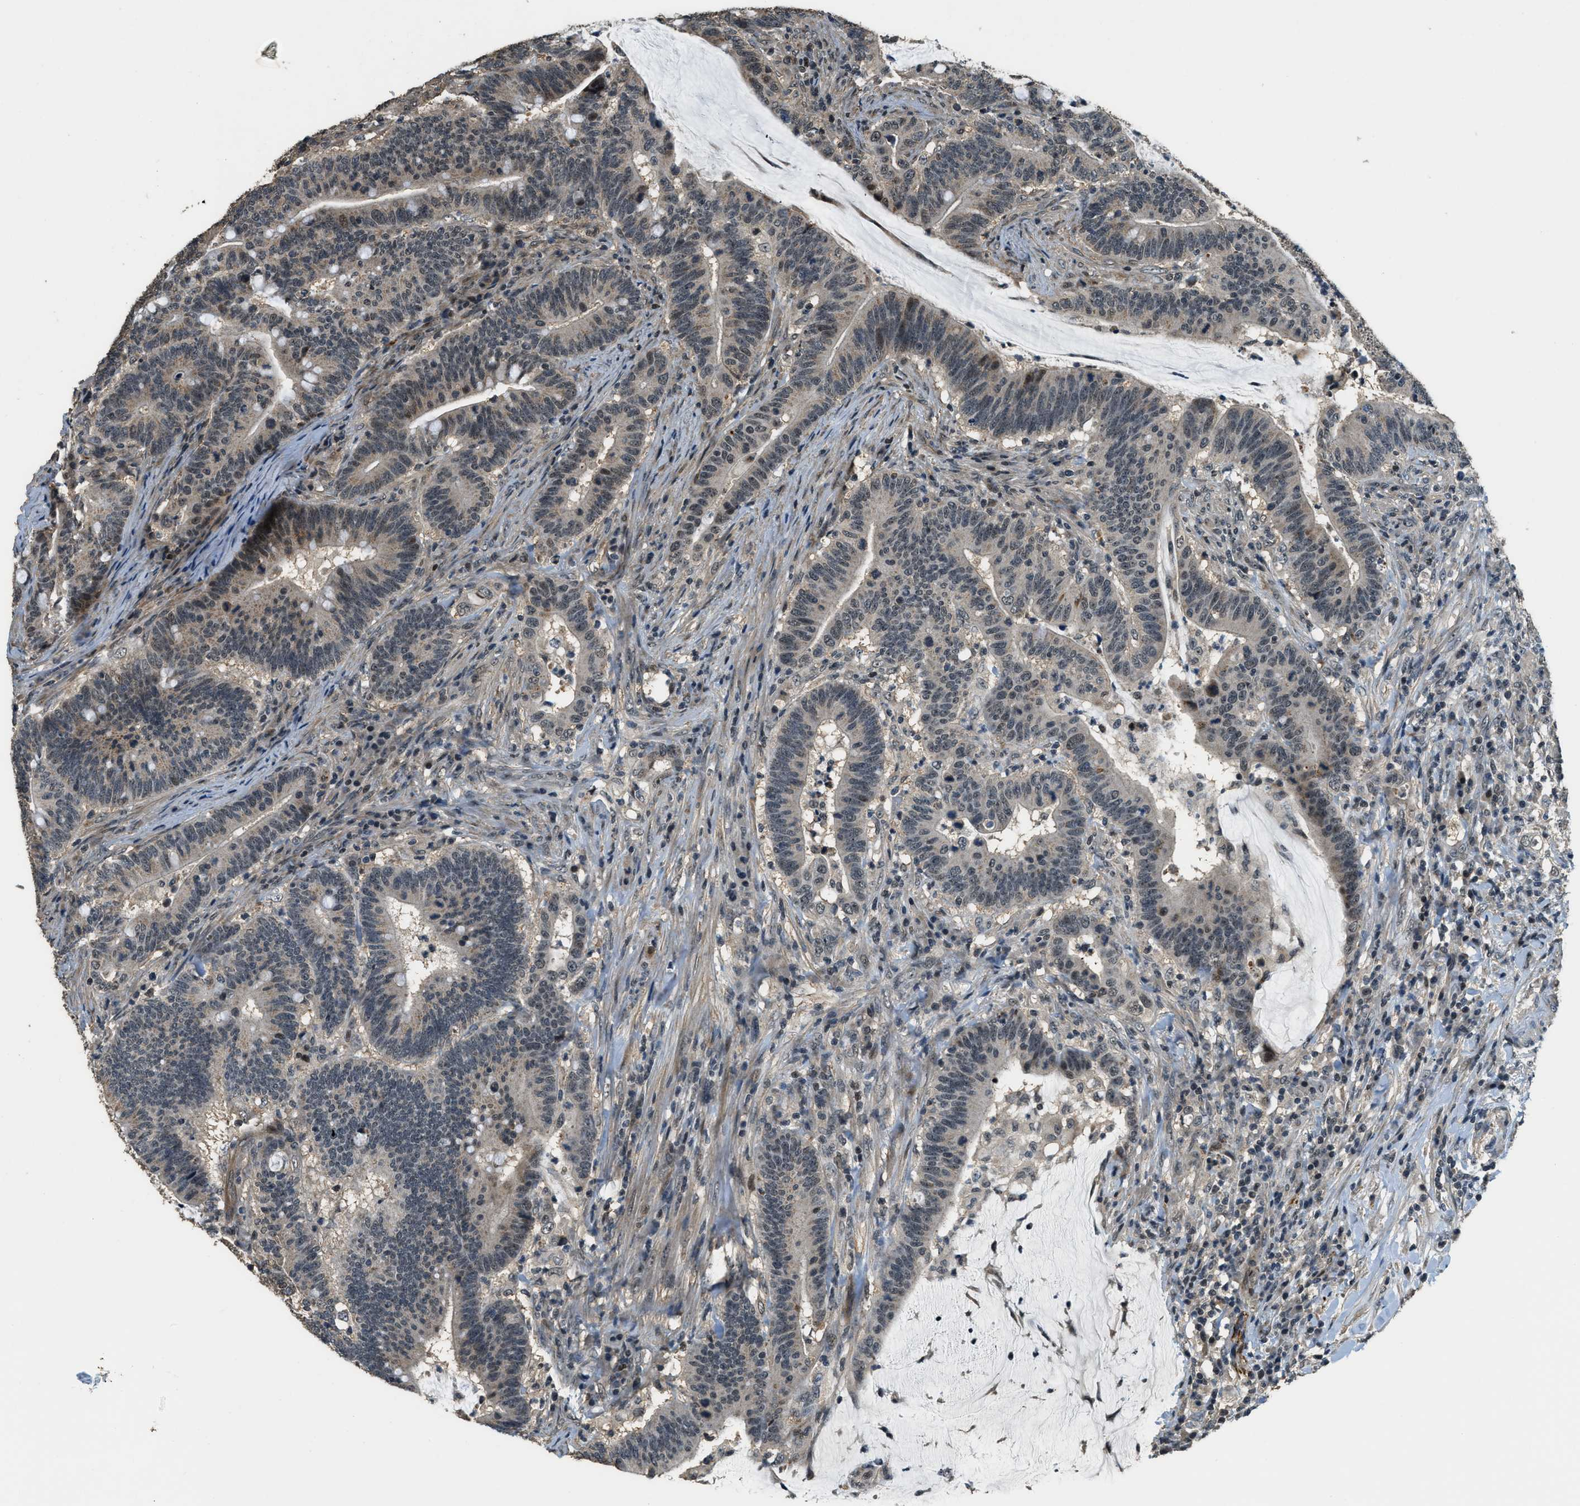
{"staining": {"intensity": "weak", "quantity": "<25%", "location": "cytoplasmic/membranous,nuclear"}, "tissue": "colorectal cancer", "cell_type": "Tumor cells", "image_type": "cancer", "snomed": [{"axis": "morphology", "description": "Normal tissue, NOS"}, {"axis": "morphology", "description": "Adenocarcinoma, NOS"}, {"axis": "topography", "description": "Colon"}], "caption": "Tumor cells are negative for brown protein staining in adenocarcinoma (colorectal).", "gene": "MED21", "patient": {"sex": "female", "age": 66}}